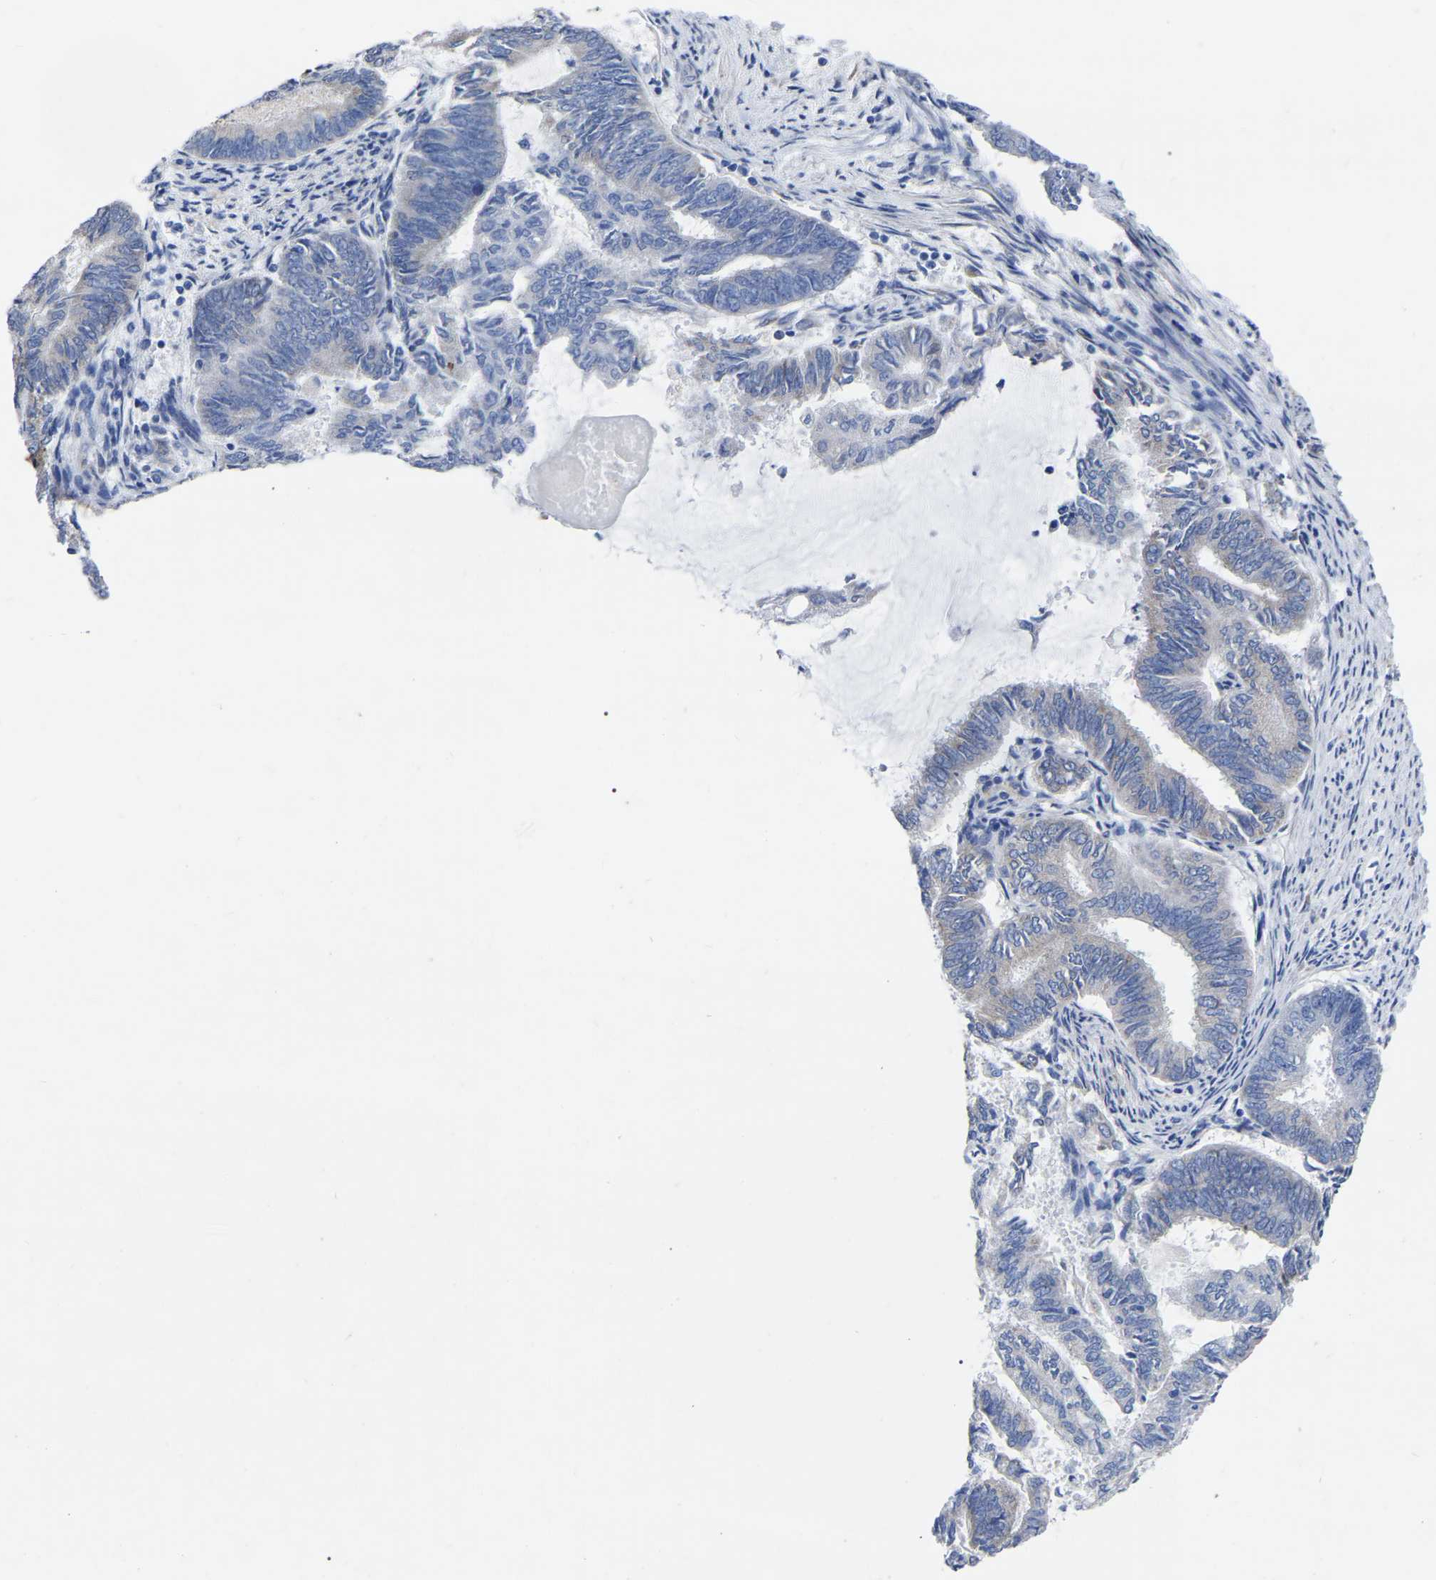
{"staining": {"intensity": "negative", "quantity": "none", "location": "none"}, "tissue": "endometrial cancer", "cell_type": "Tumor cells", "image_type": "cancer", "snomed": [{"axis": "morphology", "description": "Adenocarcinoma, NOS"}, {"axis": "topography", "description": "Endometrium"}], "caption": "High magnification brightfield microscopy of endometrial adenocarcinoma stained with DAB (3,3'-diaminobenzidine) (brown) and counterstained with hematoxylin (blue): tumor cells show no significant positivity.", "gene": "GDF3", "patient": {"sex": "female", "age": 86}}